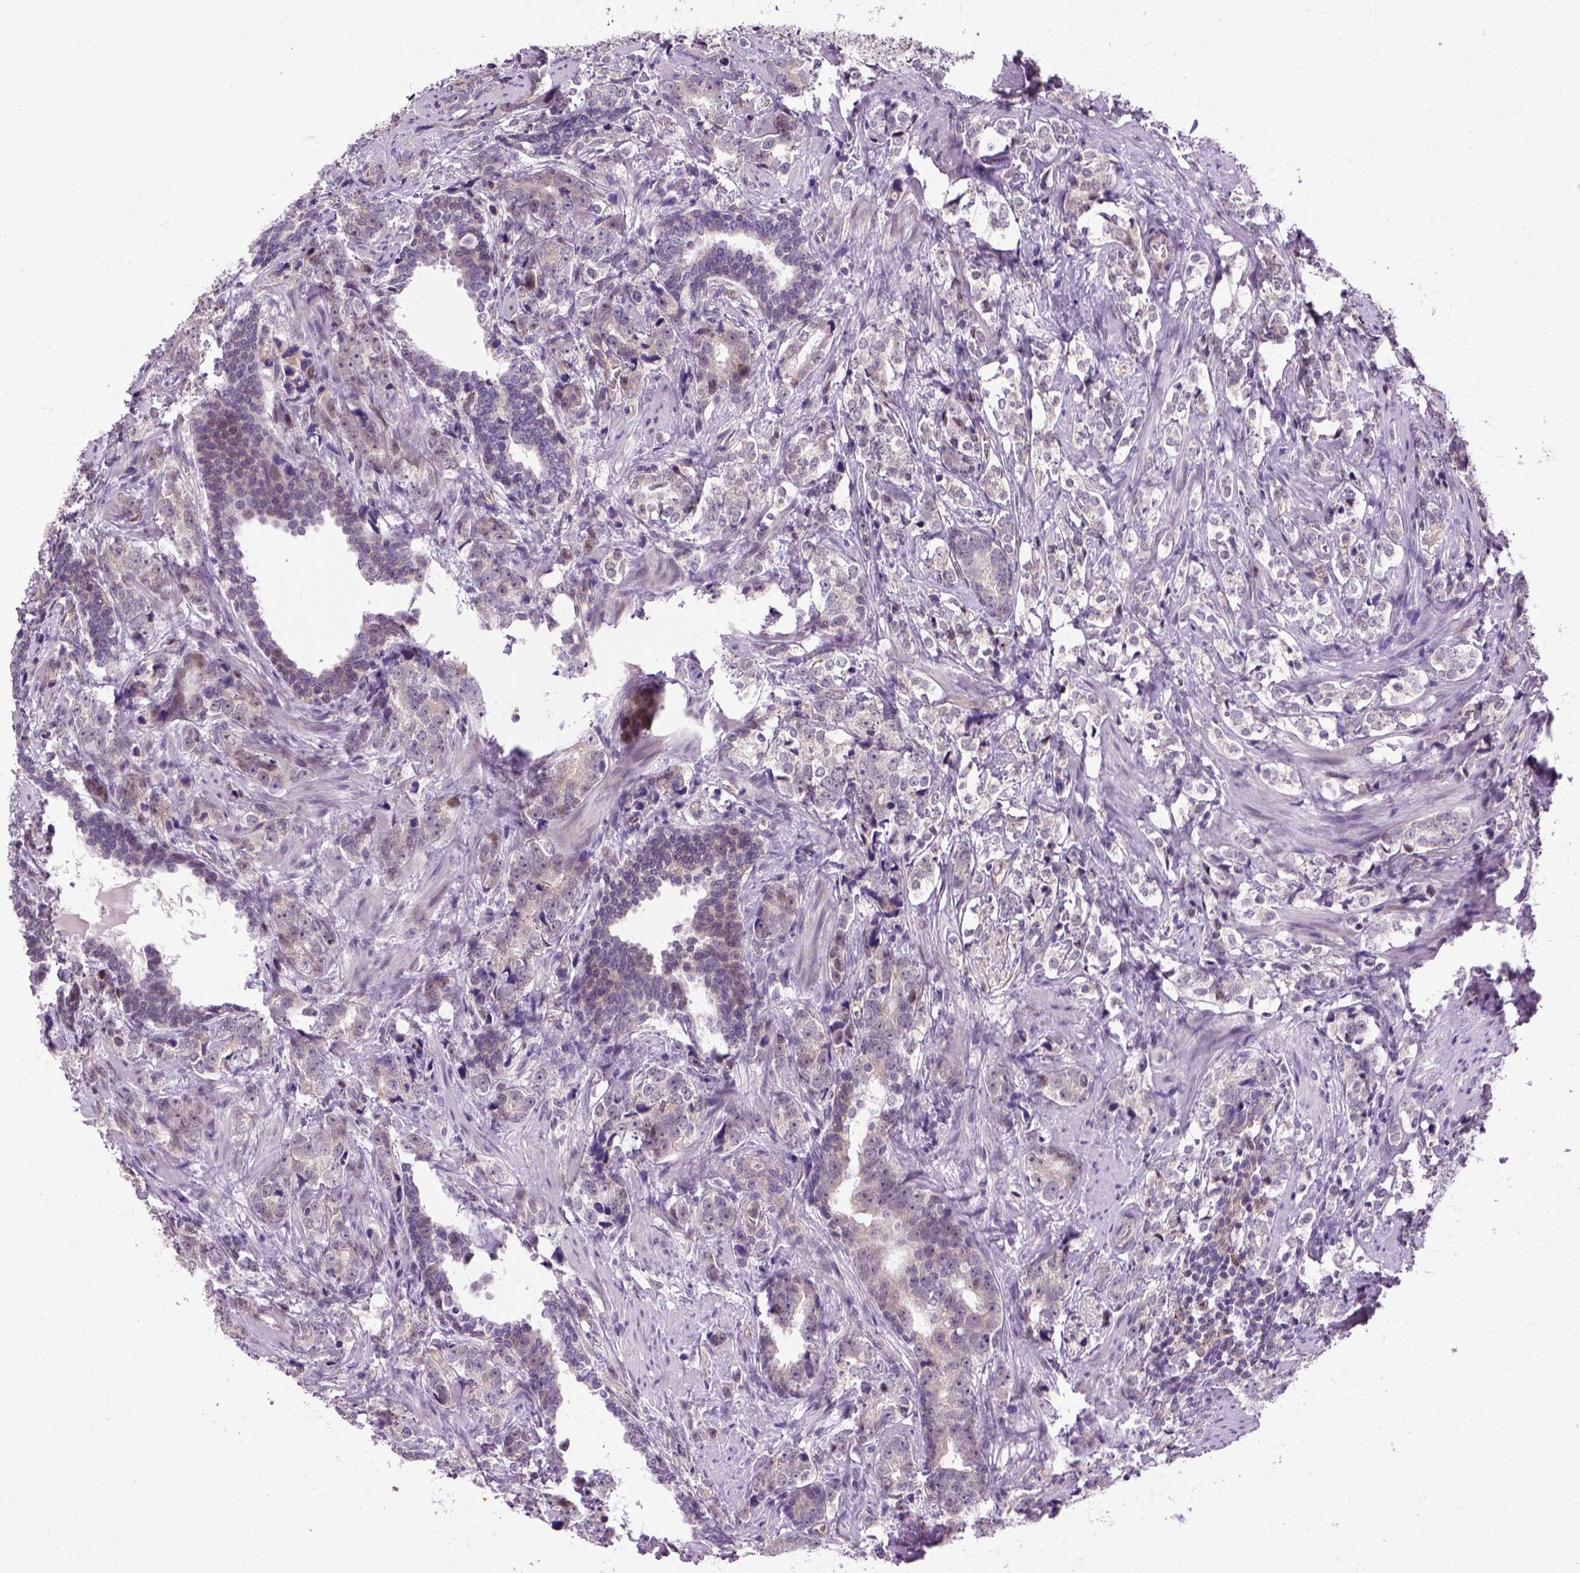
{"staining": {"intensity": "negative", "quantity": "none", "location": "none"}, "tissue": "prostate cancer", "cell_type": "Tumor cells", "image_type": "cancer", "snomed": [{"axis": "morphology", "description": "Adenocarcinoma, NOS"}, {"axis": "topography", "description": "Prostate and seminal vesicle, NOS"}], "caption": "A micrograph of adenocarcinoma (prostate) stained for a protein shows no brown staining in tumor cells.", "gene": "KAZN", "patient": {"sex": "male", "age": 63}}